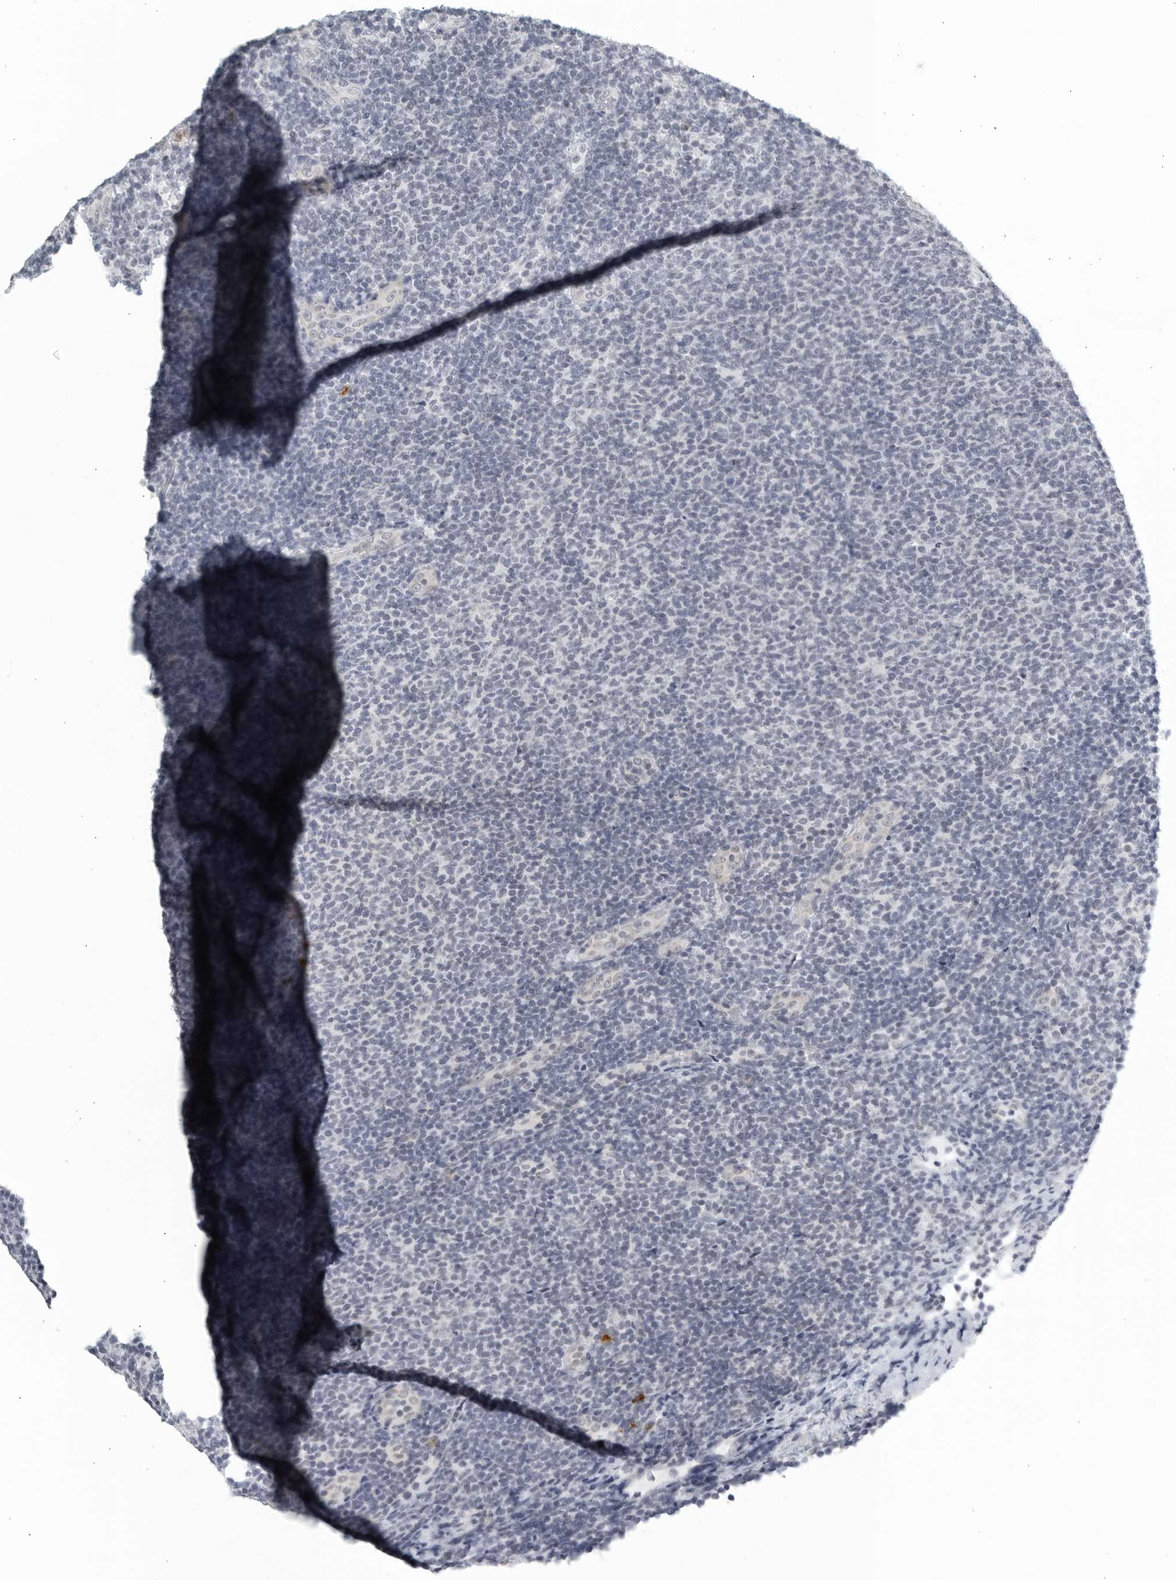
{"staining": {"intensity": "negative", "quantity": "none", "location": "none"}, "tissue": "lymphoma", "cell_type": "Tumor cells", "image_type": "cancer", "snomed": [{"axis": "morphology", "description": "Malignant lymphoma, non-Hodgkin's type, Low grade"}, {"axis": "topography", "description": "Lymph node"}], "caption": "Lymphoma was stained to show a protein in brown. There is no significant expression in tumor cells. Brightfield microscopy of immunohistochemistry (IHC) stained with DAB (brown) and hematoxylin (blue), captured at high magnification.", "gene": "KLK7", "patient": {"sex": "male", "age": 66}}